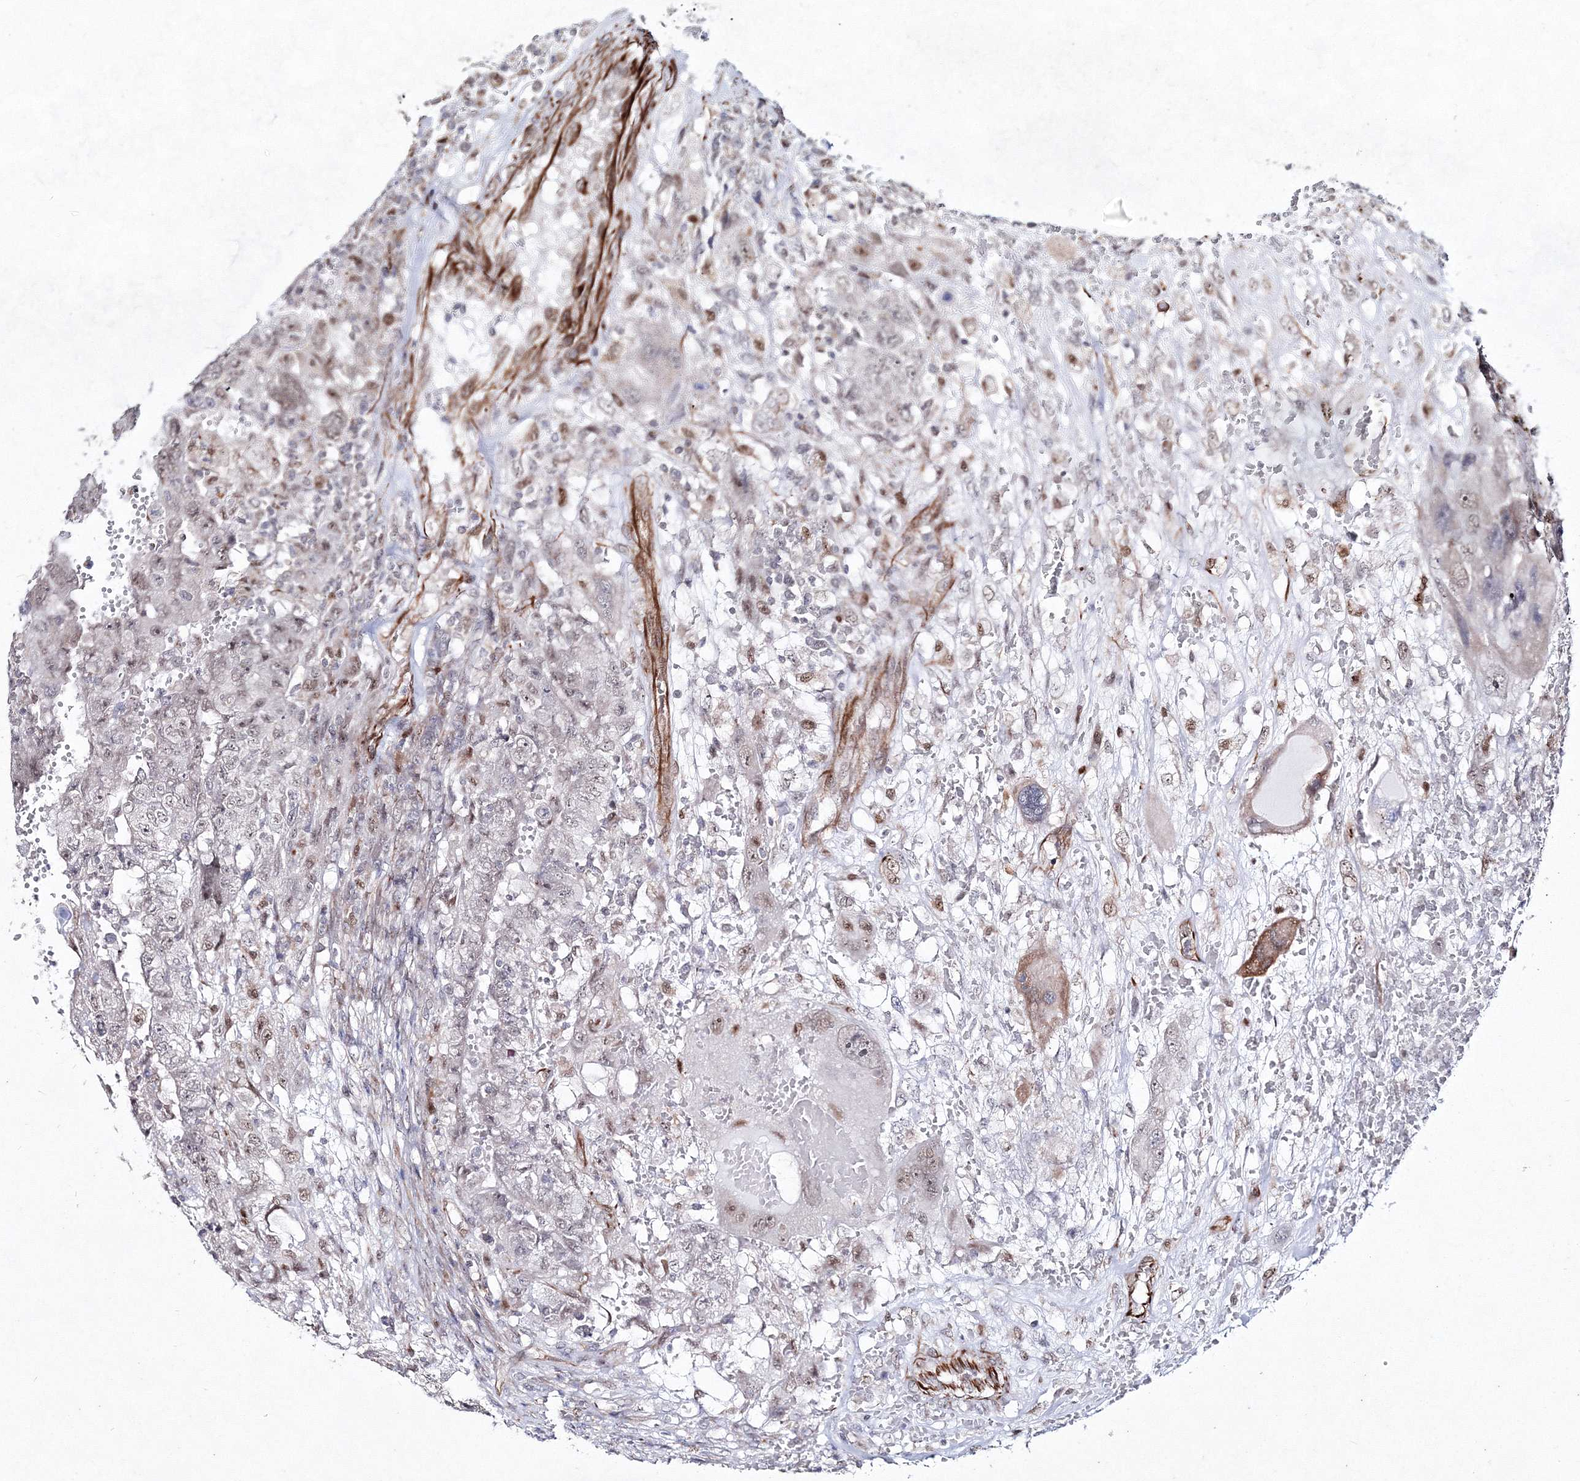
{"staining": {"intensity": "weak", "quantity": "<25%", "location": "nuclear"}, "tissue": "testis cancer", "cell_type": "Tumor cells", "image_type": "cancer", "snomed": [{"axis": "morphology", "description": "Carcinoma, Embryonal, NOS"}, {"axis": "topography", "description": "Testis"}], "caption": "Immunohistochemistry (IHC) of human embryonal carcinoma (testis) exhibits no staining in tumor cells.", "gene": "SNIP1", "patient": {"sex": "male", "age": 26}}